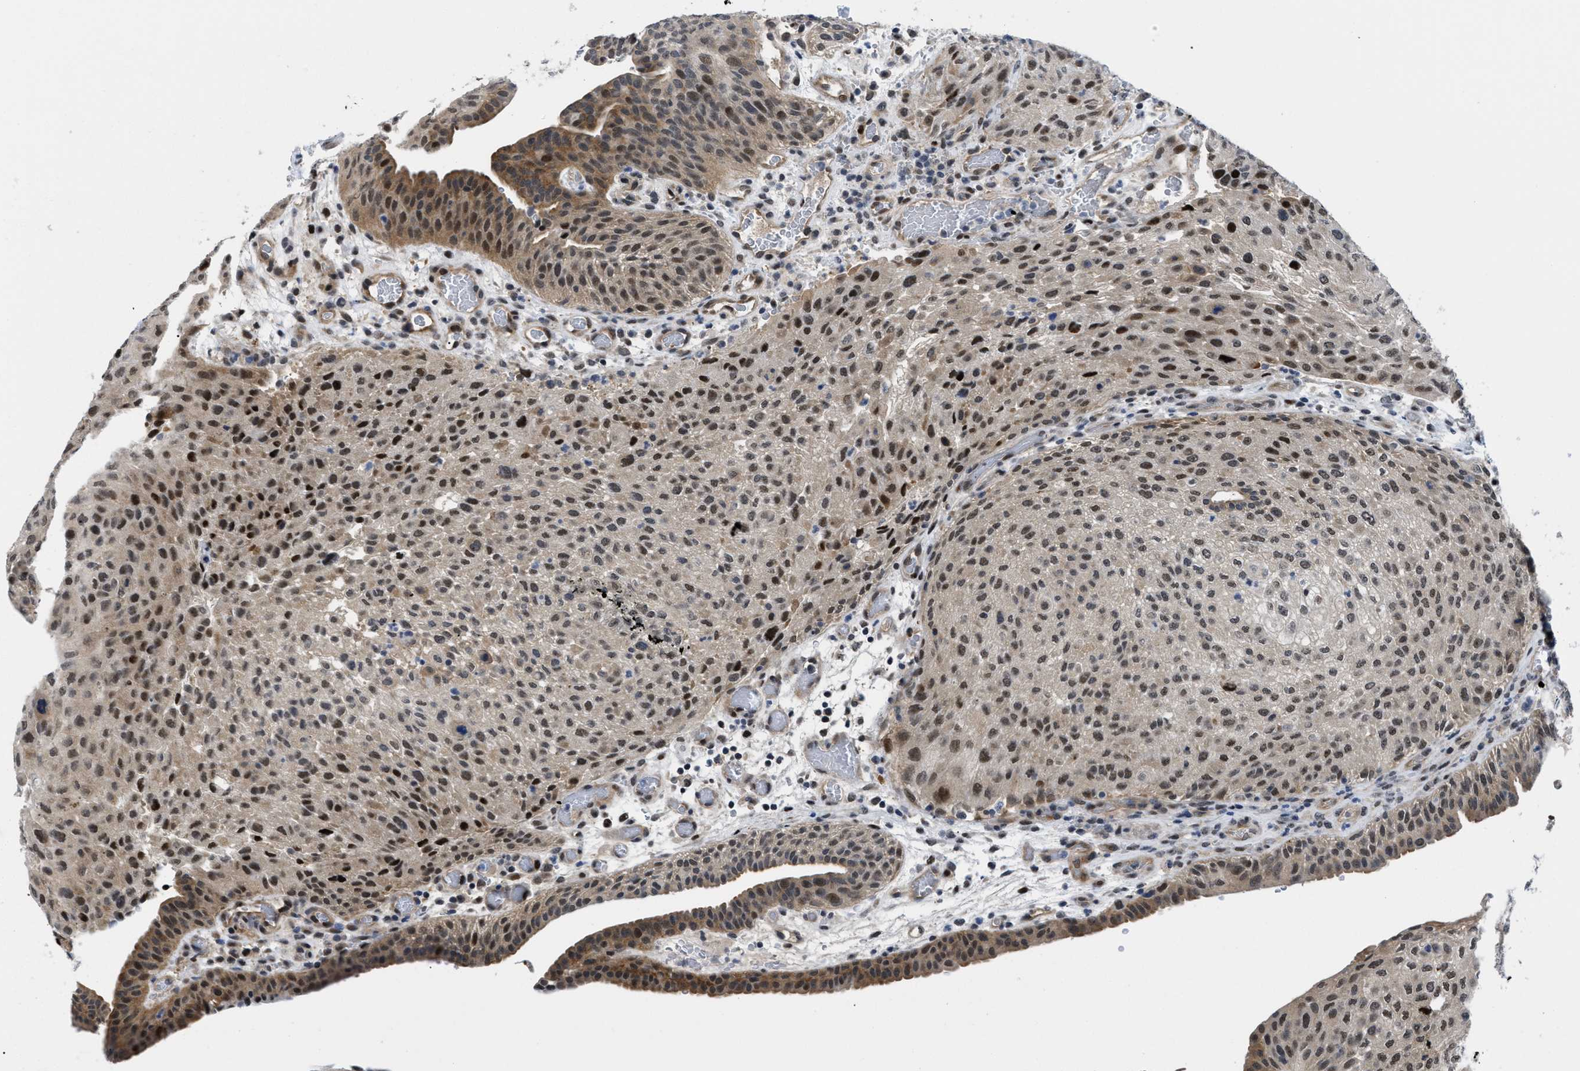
{"staining": {"intensity": "moderate", "quantity": ">75%", "location": "cytoplasmic/membranous,nuclear"}, "tissue": "urothelial cancer", "cell_type": "Tumor cells", "image_type": "cancer", "snomed": [{"axis": "morphology", "description": "Urothelial carcinoma, Low grade"}, {"axis": "morphology", "description": "Urothelial carcinoma, High grade"}, {"axis": "topography", "description": "Urinary bladder"}], "caption": "Immunohistochemical staining of human low-grade urothelial carcinoma demonstrates medium levels of moderate cytoplasmic/membranous and nuclear protein positivity in about >75% of tumor cells.", "gene": "SLC29A2", "patient": {"sex": "male", "age": 35}}